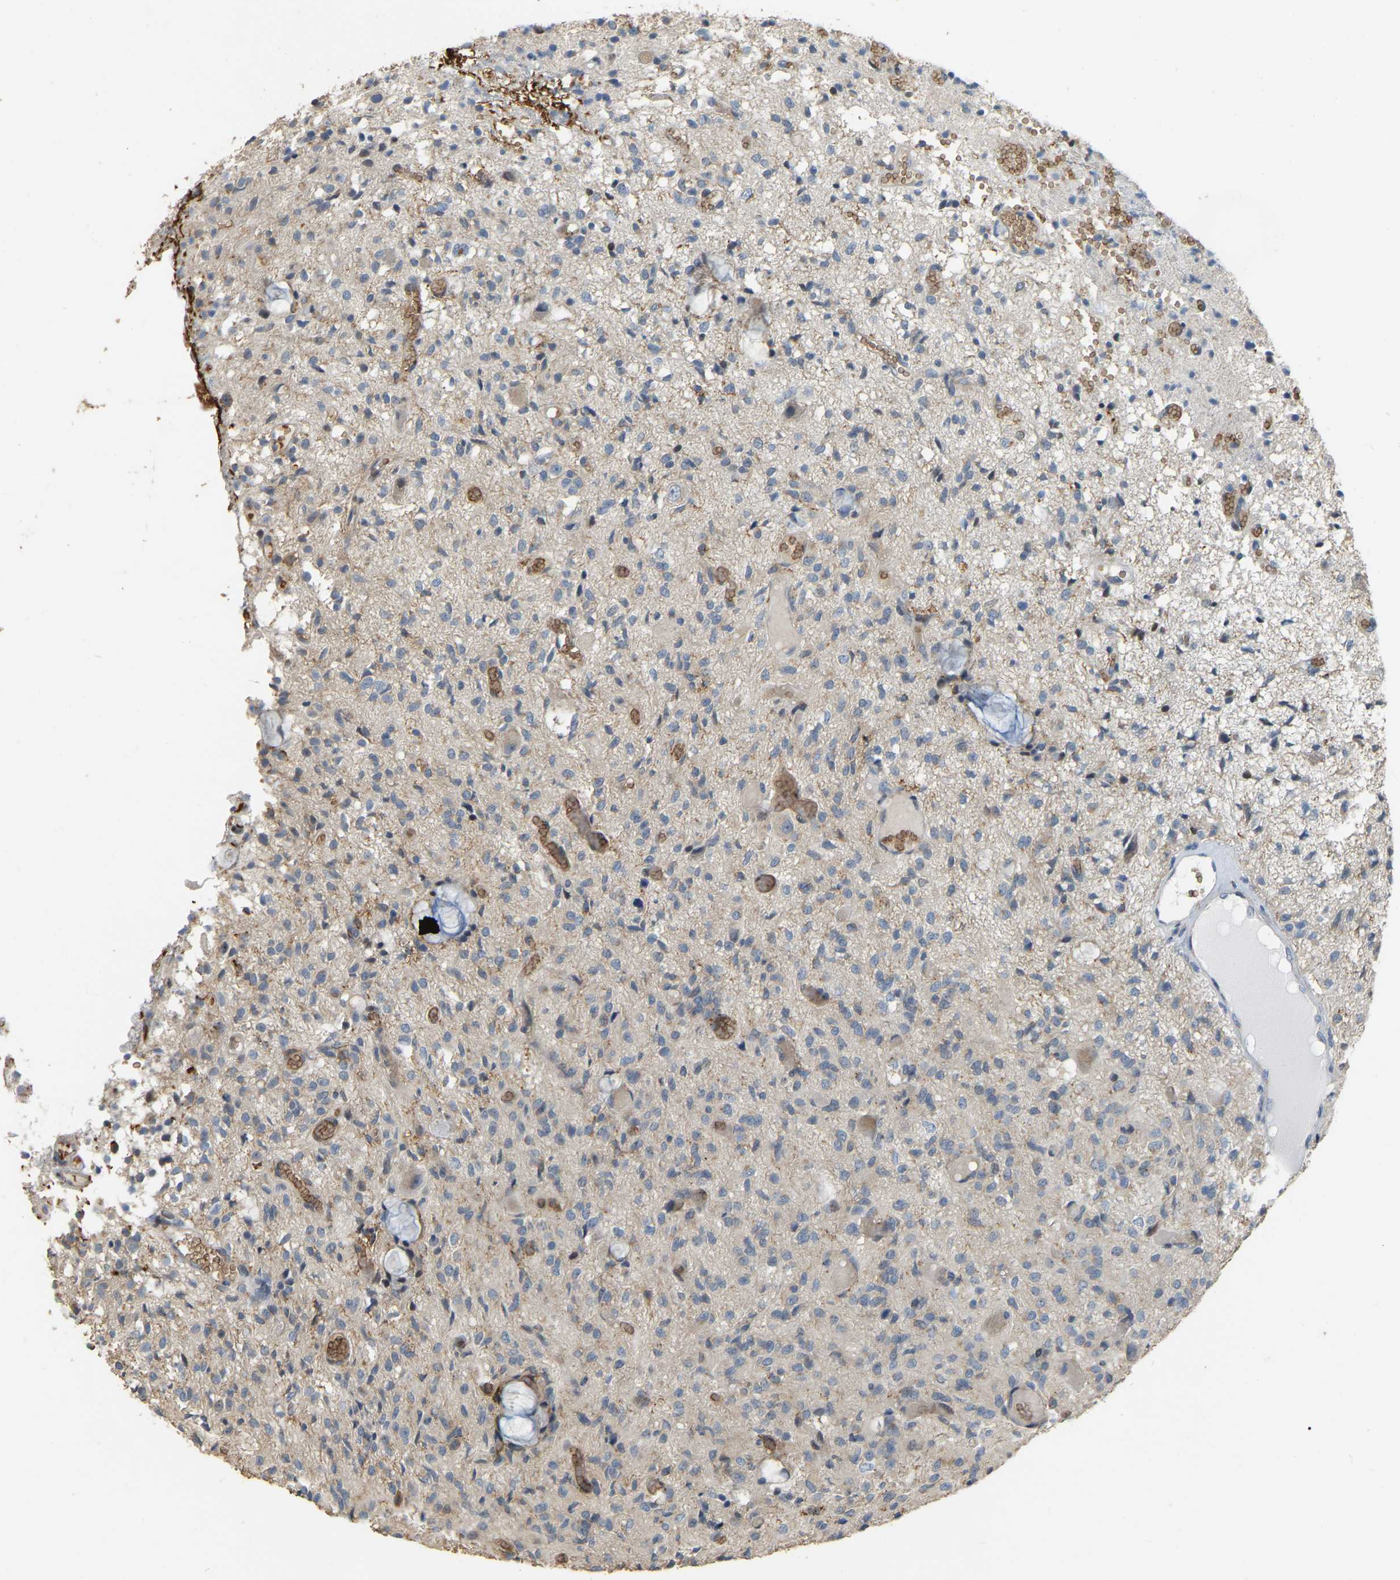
{"staining": {"intensity": "weak", "quantity": "25%-75%", "location": "cytoplasmic/membranous"}, "tissue": "glioma", "cell_type": "Tumor cells", "image_type": "cancer", "snomed": [{"axis": "morphology", "description": "Glioma, malignant, High grade"}, {"axis": "topography", "description": "Brain"}], "caption": "About 25%-75% of tumor cells in malignant high-grade glioma show weak cytoplasmic/membranous protein staining as visualized by brown immunohistochemical staining.", "gene": "CFAP298", "patient": {"sex": "female", "age": 59}}